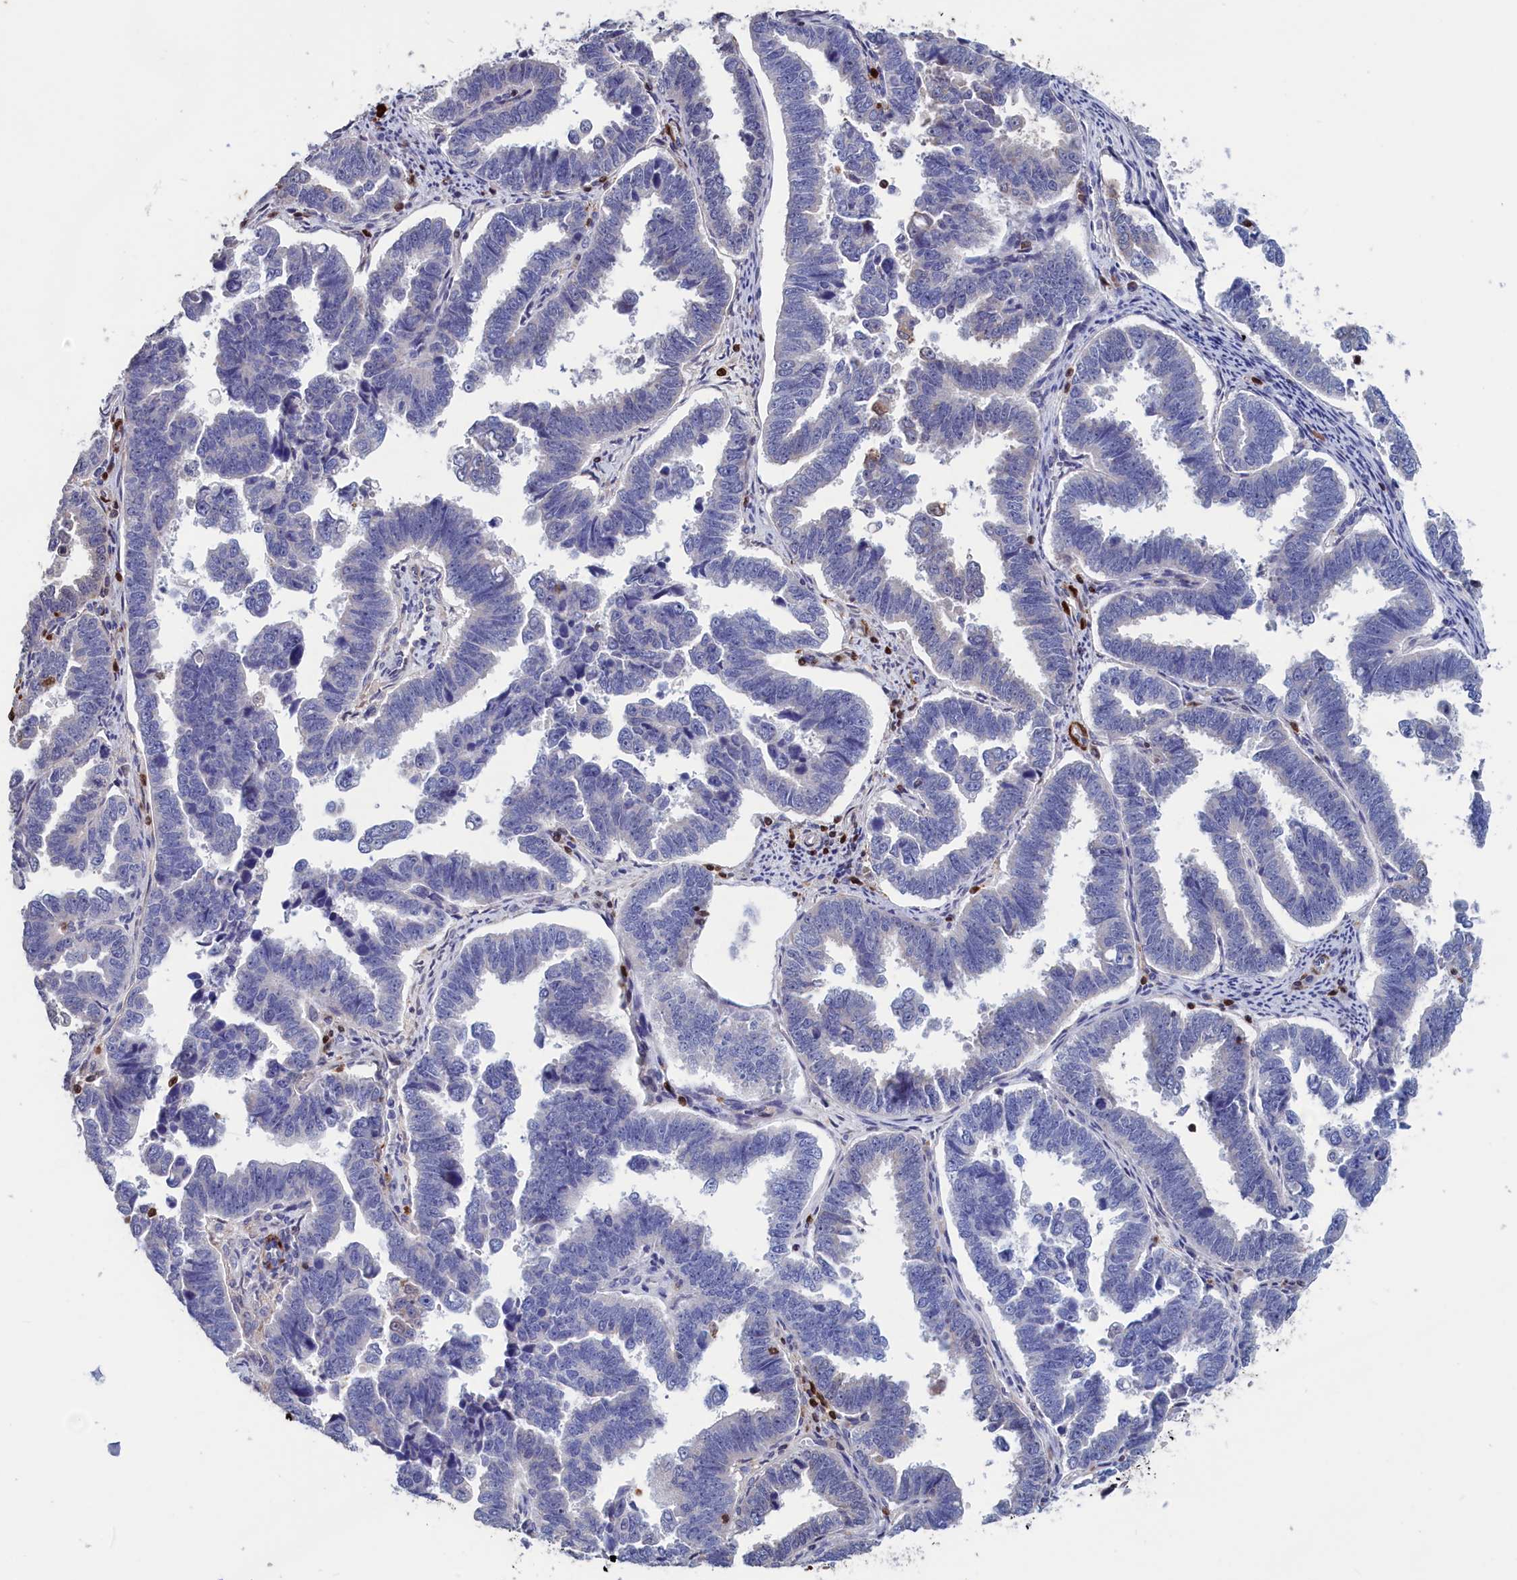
{"staining": {"intensity": "negative", "quantity": "none", "location": "none"}, "tissue": "endometrial cancer", "cell_type": "Tumor cells", "image_type": "cancer", "snomed": [{"axis": "morphology", "description": "Adenocarcinoma, NOS"}, {"axis": "topography", "description": "Endometrium"}], "caption": "Tumor cells are negative for protein expression in human adenocarcinoma (endometrial).", "gene": "CRIP1", "patient": {"sex": "female", "age": 75}}